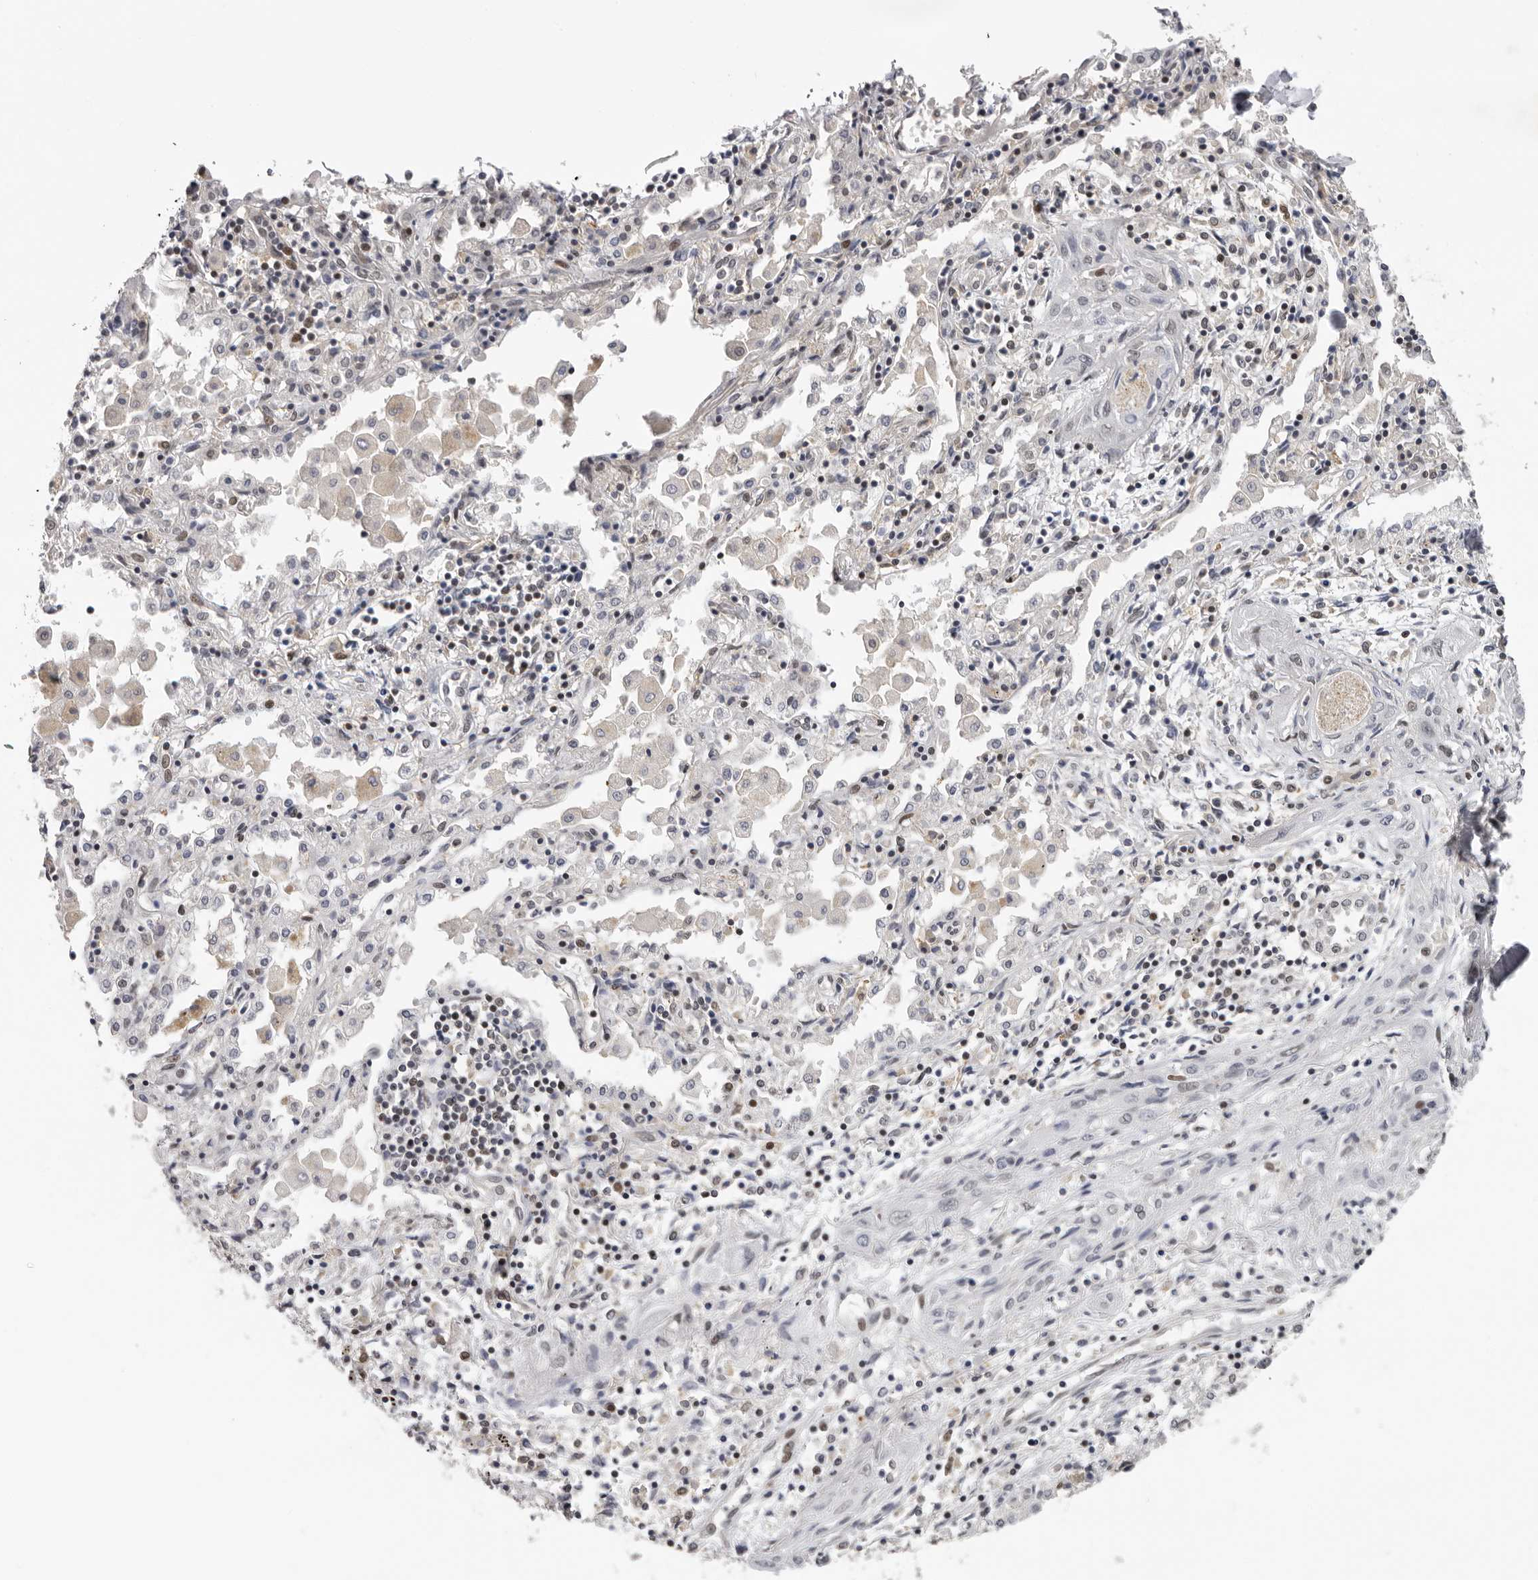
{"staining": {"intensity": "negative", "quantity": "none", "location": "none"}, "tissue": "lung cancer", "cell_type": "Tumor cells", "image_type": "cancer", "snomed": [{"axis": "morphology", "description": "Squamous cell carcinoma, NOS"}, {"axis": "topography", "description": "Lung"}], "caption": "IHC of human squamous cell carcinoma (lung) exhibits no expression in tumor cells.", "gene": "KIF2B", "patient": {"sex": "female", "age": 47}}